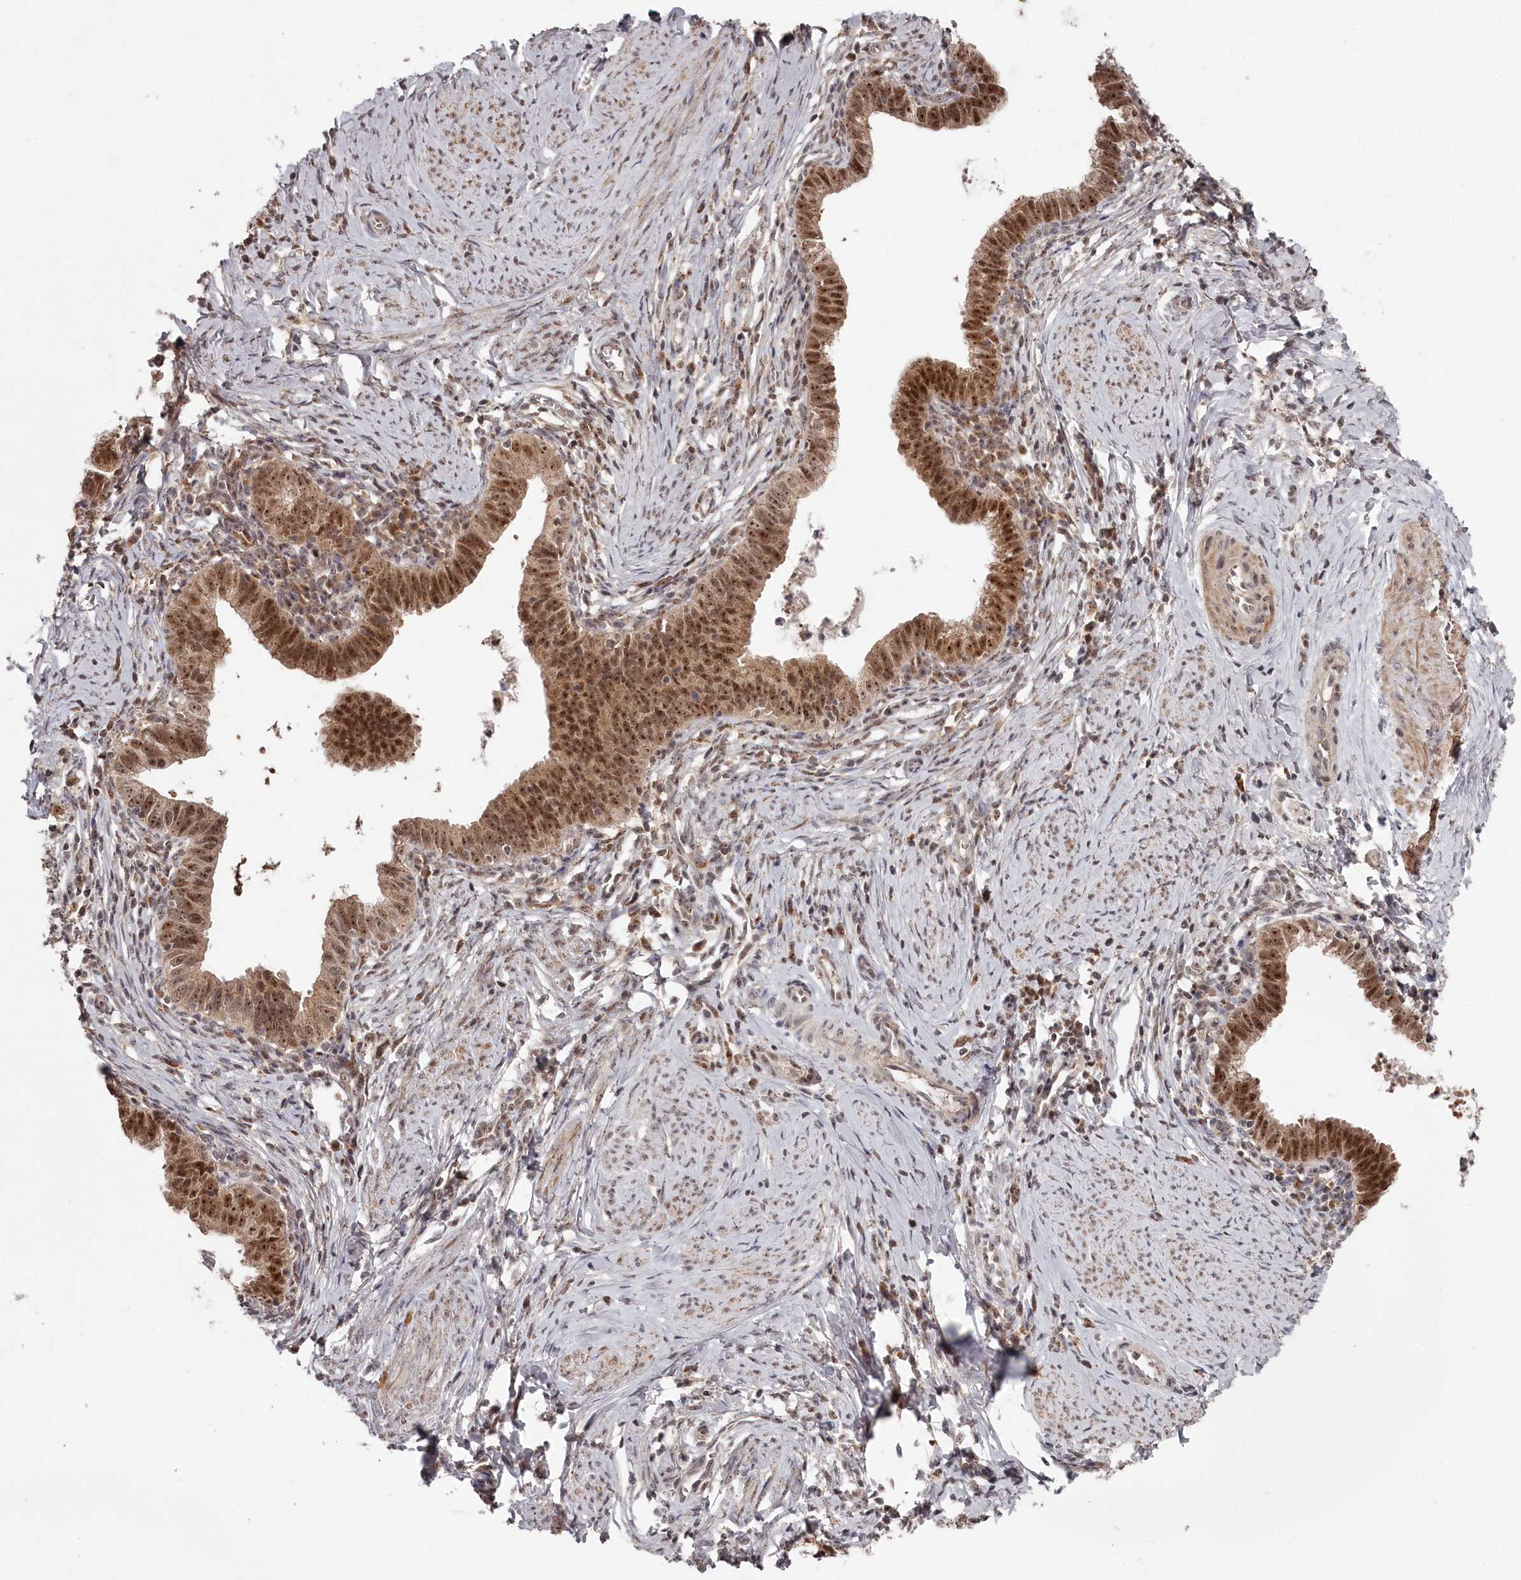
{"staining": {"intensity": "moderate", "quantity": ">75%", "location": "cytoplasmic/membranous,nuclear"}, "tissue": "cervical cancer", "cell_type": "Tumor cells", "image_type": "cancer", "snomed": [{"axis": "morphology", "description": "Adenocarcinoma, NOS"}, {"axis": "topography", "description": "Cervix"}], "caption": "Cervical cancer (adenocarcinoma) stained with a protein marker shows moderate staining in tumor cells.", "gene": "EXOSC1", "patient": {"sex": "female", "age": 36}}